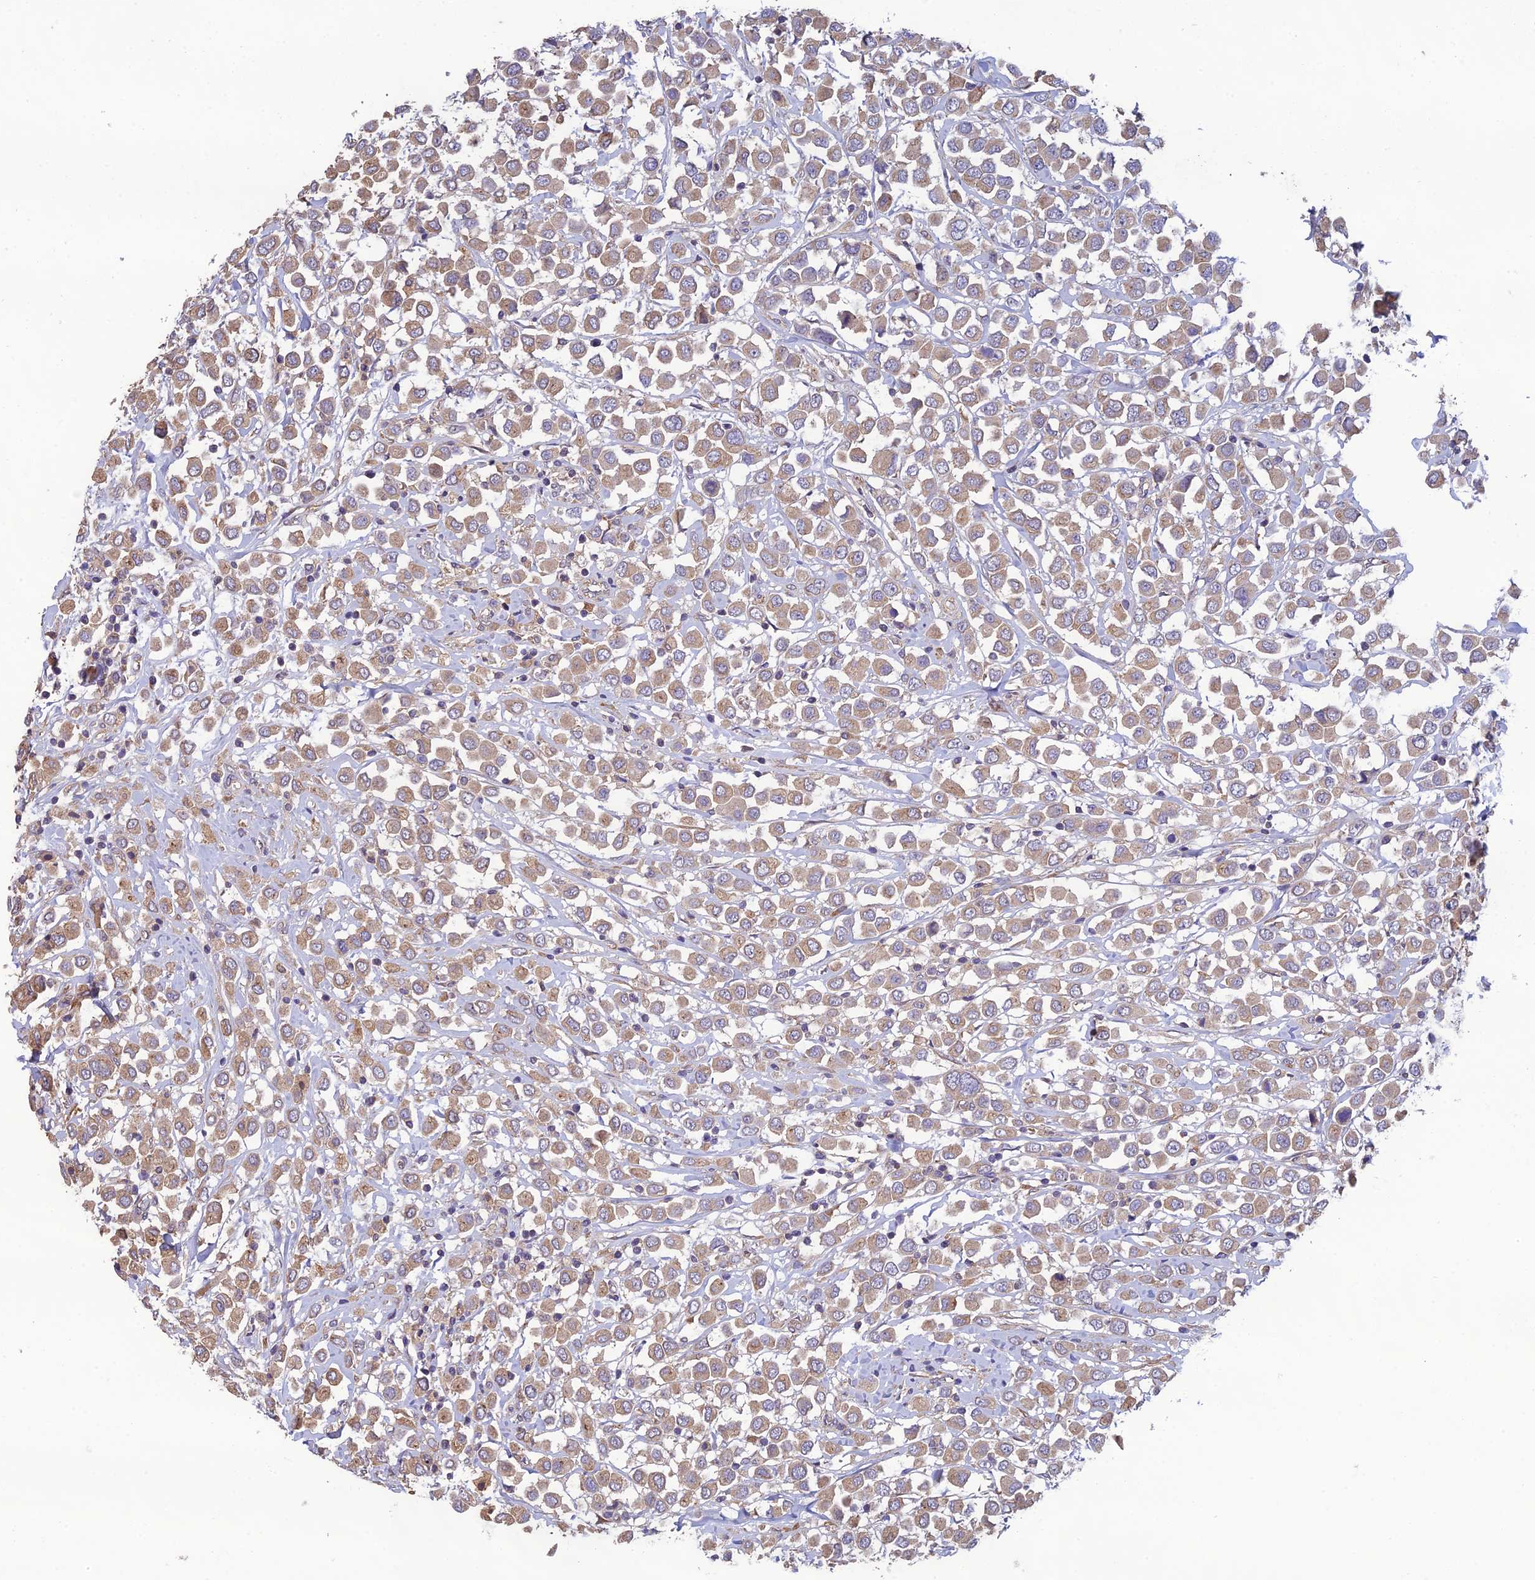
{"staining": {"intensity": "weak", "quantity": ">75%", "location": "cytoplasmic/membranous"}, "tissue": "breast cancer", "cell_type": "Tumor cells", "image_type": "cancer", "snomed": [{"axis": "morphology", "description": "Duct carcinoma"}, {"axis": "topography", "description": "Breast"}], "caption": "Protein staining exhibits weak cytoplasmic/membranous positivity in approximately >75% of tumor cells in breast intraductal carcinoma.", "gene": "MRNIP", "patient": {"sex": "female", "age": 61}}